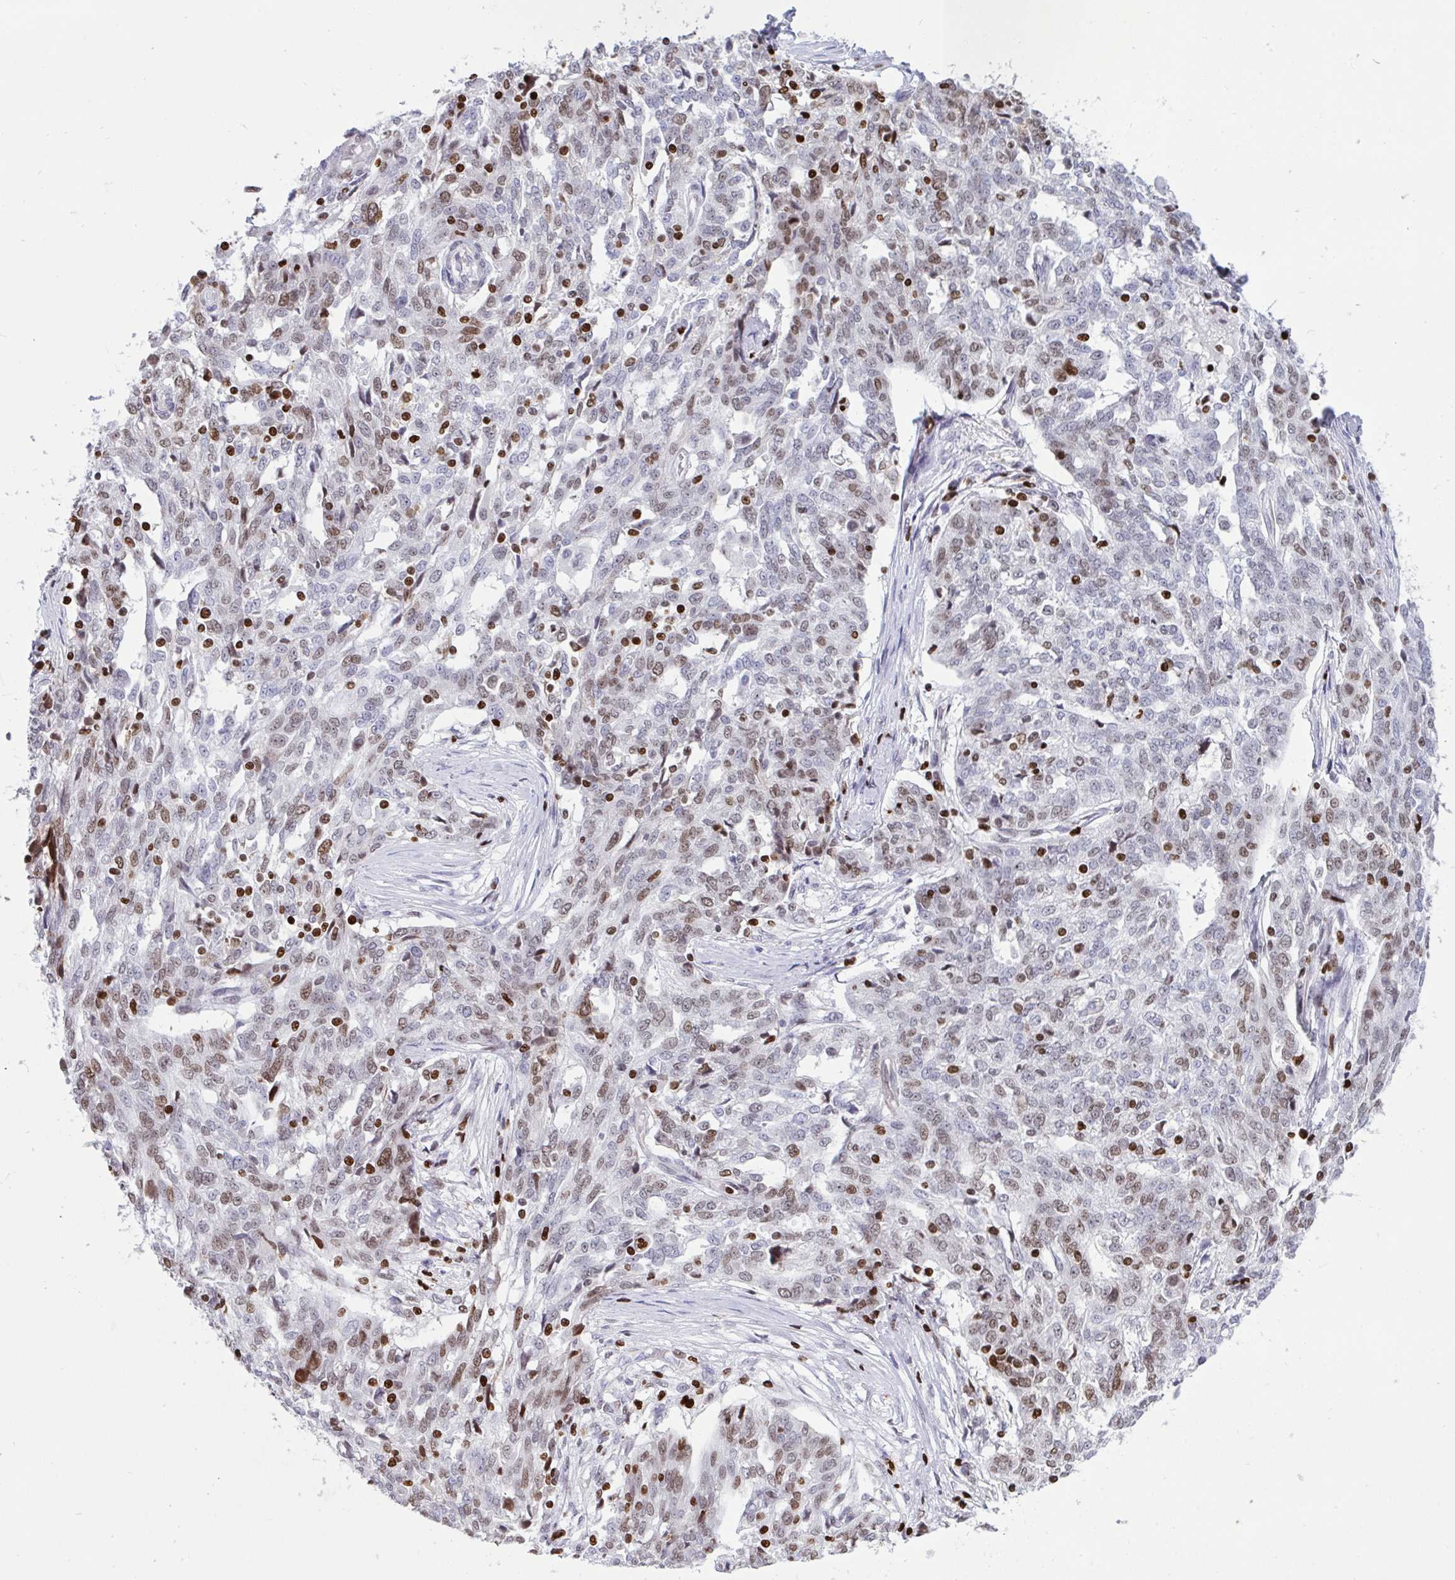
{"staining": {"intensity": "weak", "quantity": "25%-75%", "location": "nuclear"}, "tissue": "ovarian cancer", "cell_type": "Tumor cells", "image_type": "cancer", "snomed": [{"axis": "morphology", "description": "Cystadenocarcinoma, serous, NOS"}, {"axis": "topography", "description": "Ovary"}], "caption": "Immunohistochemistry (DAB (3,3'-diaminobenzidine)) staining of human serous cystadenocarcinoma (ovarian) demonstrates weak nuclear protein staining in about 25%-75% of tumor cells. Immunohistochemistry stains the protein of interest in brown and the nuclei are stained blue.", "gene": "HMGB2", "patient": {"sex": "female", "age": 67}}